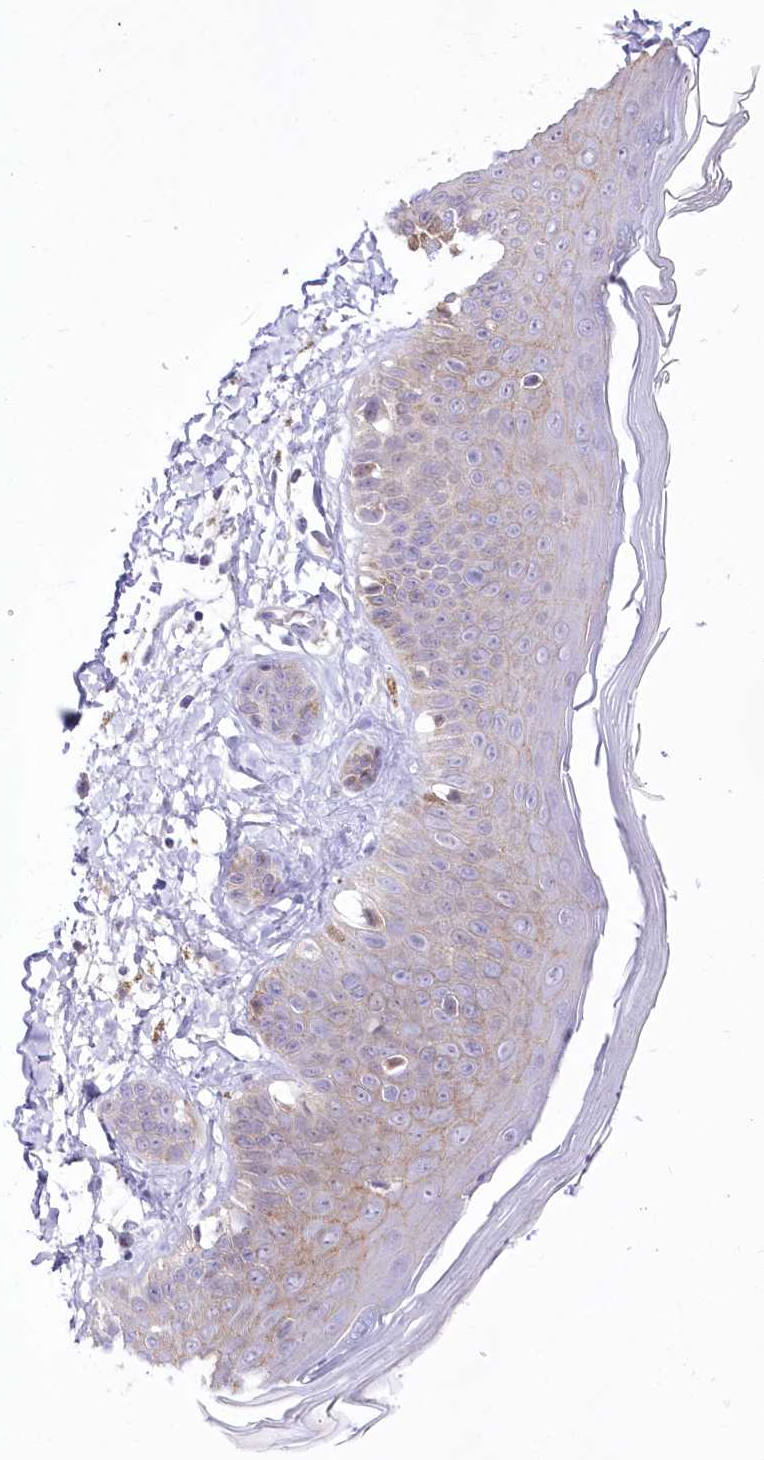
{"staining": {"intensity": "negative", "quantity": "none", "location": "none"}, "tissue": "skin", "cell_type": "Fibroblasts", "image_type": "normal", "snomed": [{"axis": "morphology", "description": "Normal tissue, NOS"}, {"axis": "topography", "description": "Skin"}], "caption": "Fibroblasts are negative for brown protein staining in unremarkable skin. (DAB (3,3'-diaminobenzidine) IHC with hematoxylin counter stain).", "gene": "FAM241B", "patient": {"sex": "male", "age": 52}}